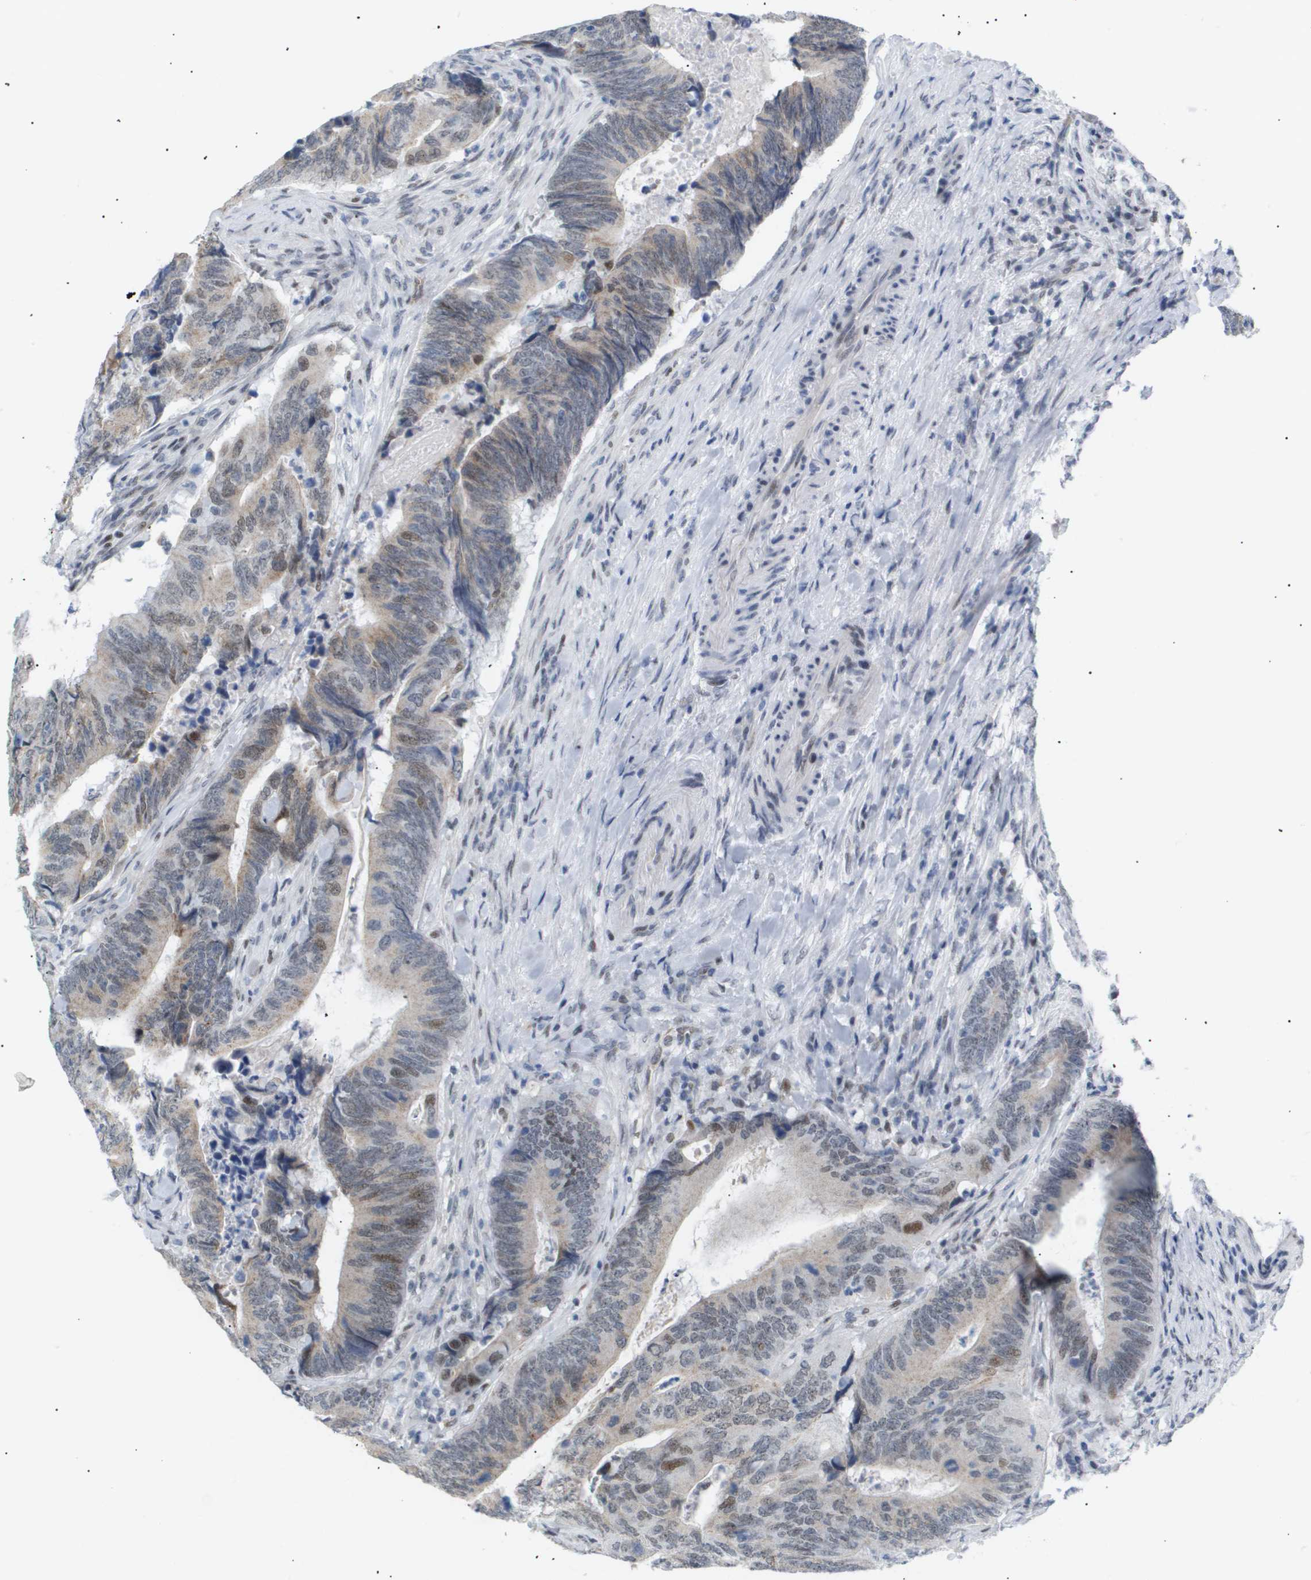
{"staining": {"intensity": "moderate", "quantity": "<25%", "location": "nuclear"}, "tissue": "colorectal cancer", "cell_type": "Tumor cells", "image_type": "cancer", "snomed": [{"axis": "morphology", "description": "Normal tissue, NOS"}, {"axis": "morphology", "description": "Adenocarcinoma, NOS"}, {"axis": "topography", "description": "Colon"}], "caption": "A micrograph of colorectal adenocarcinoma stained for a protein displays moderate nuclear brown staining in tumor cells.", "gene": "PPARD", "patient": {"sex": "male", "age": 56}}